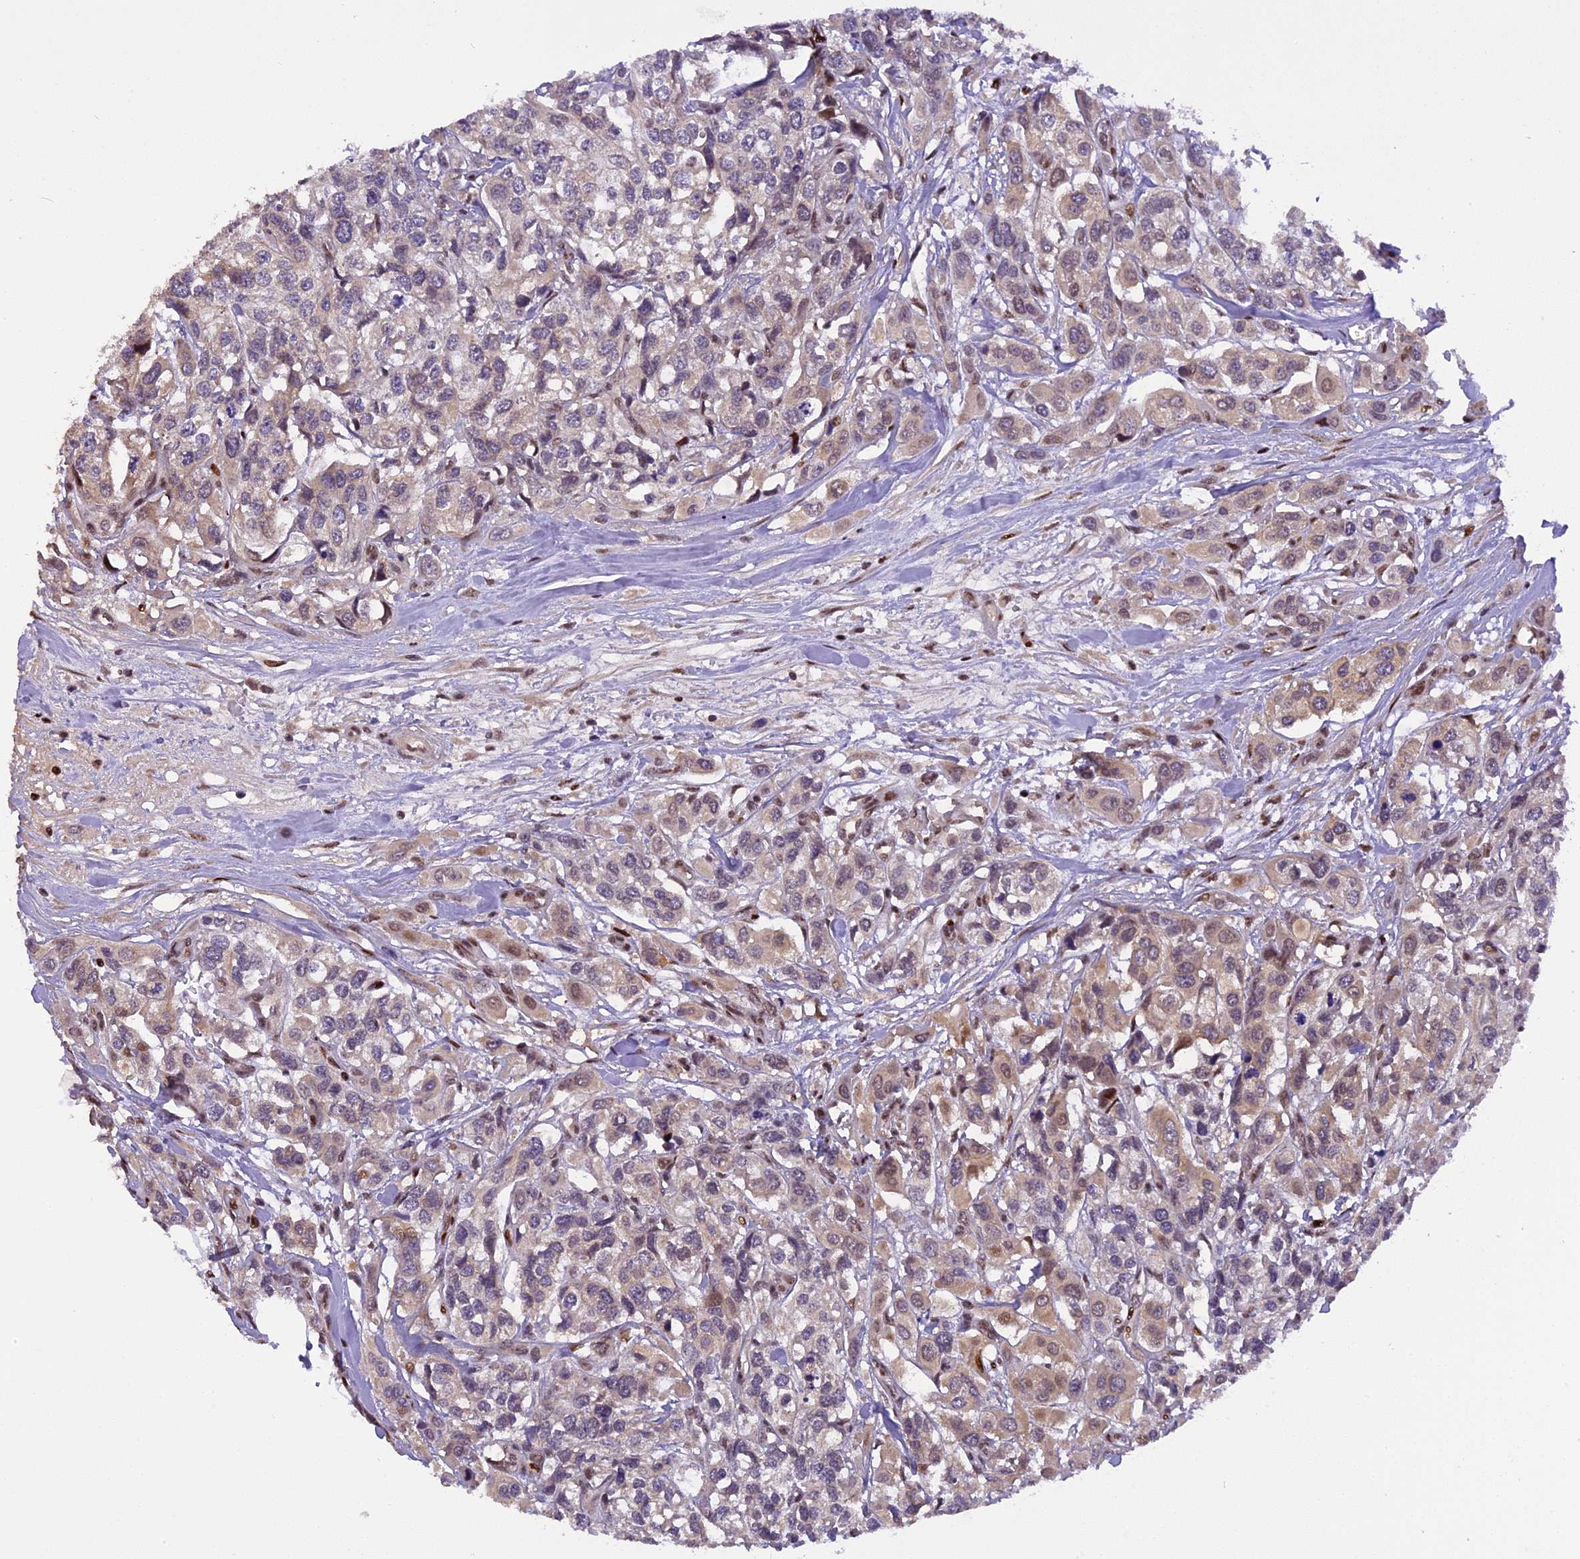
{"staining": {"intensity": "weak", "quantity": "<25%", "location": "cytoplasmic/membranous,nuclear"}, "tissue": "urothelial cancer", "cell_type": "Tumor cells", "image_type": "cancer", "snomed": [{"axis": "morphology", "description": "Urothelial carcinoma, High grade"}, {"axis": "topography", "description": "Urinary bladder"}], "caption": "IHC histopathology image of neoplastic tissue: urothelial cancer stained with DAB displays no significant protein positivity in tumor cells. (Stains: DAB (3,3'-diaminobenzidine) immunohistochemistry with hematoxylin counter stain, Microscopy: brightfield microscopy at high magnification).", "gene": "RABGGTA", "patient": {"sex": "male", "age": 67}}